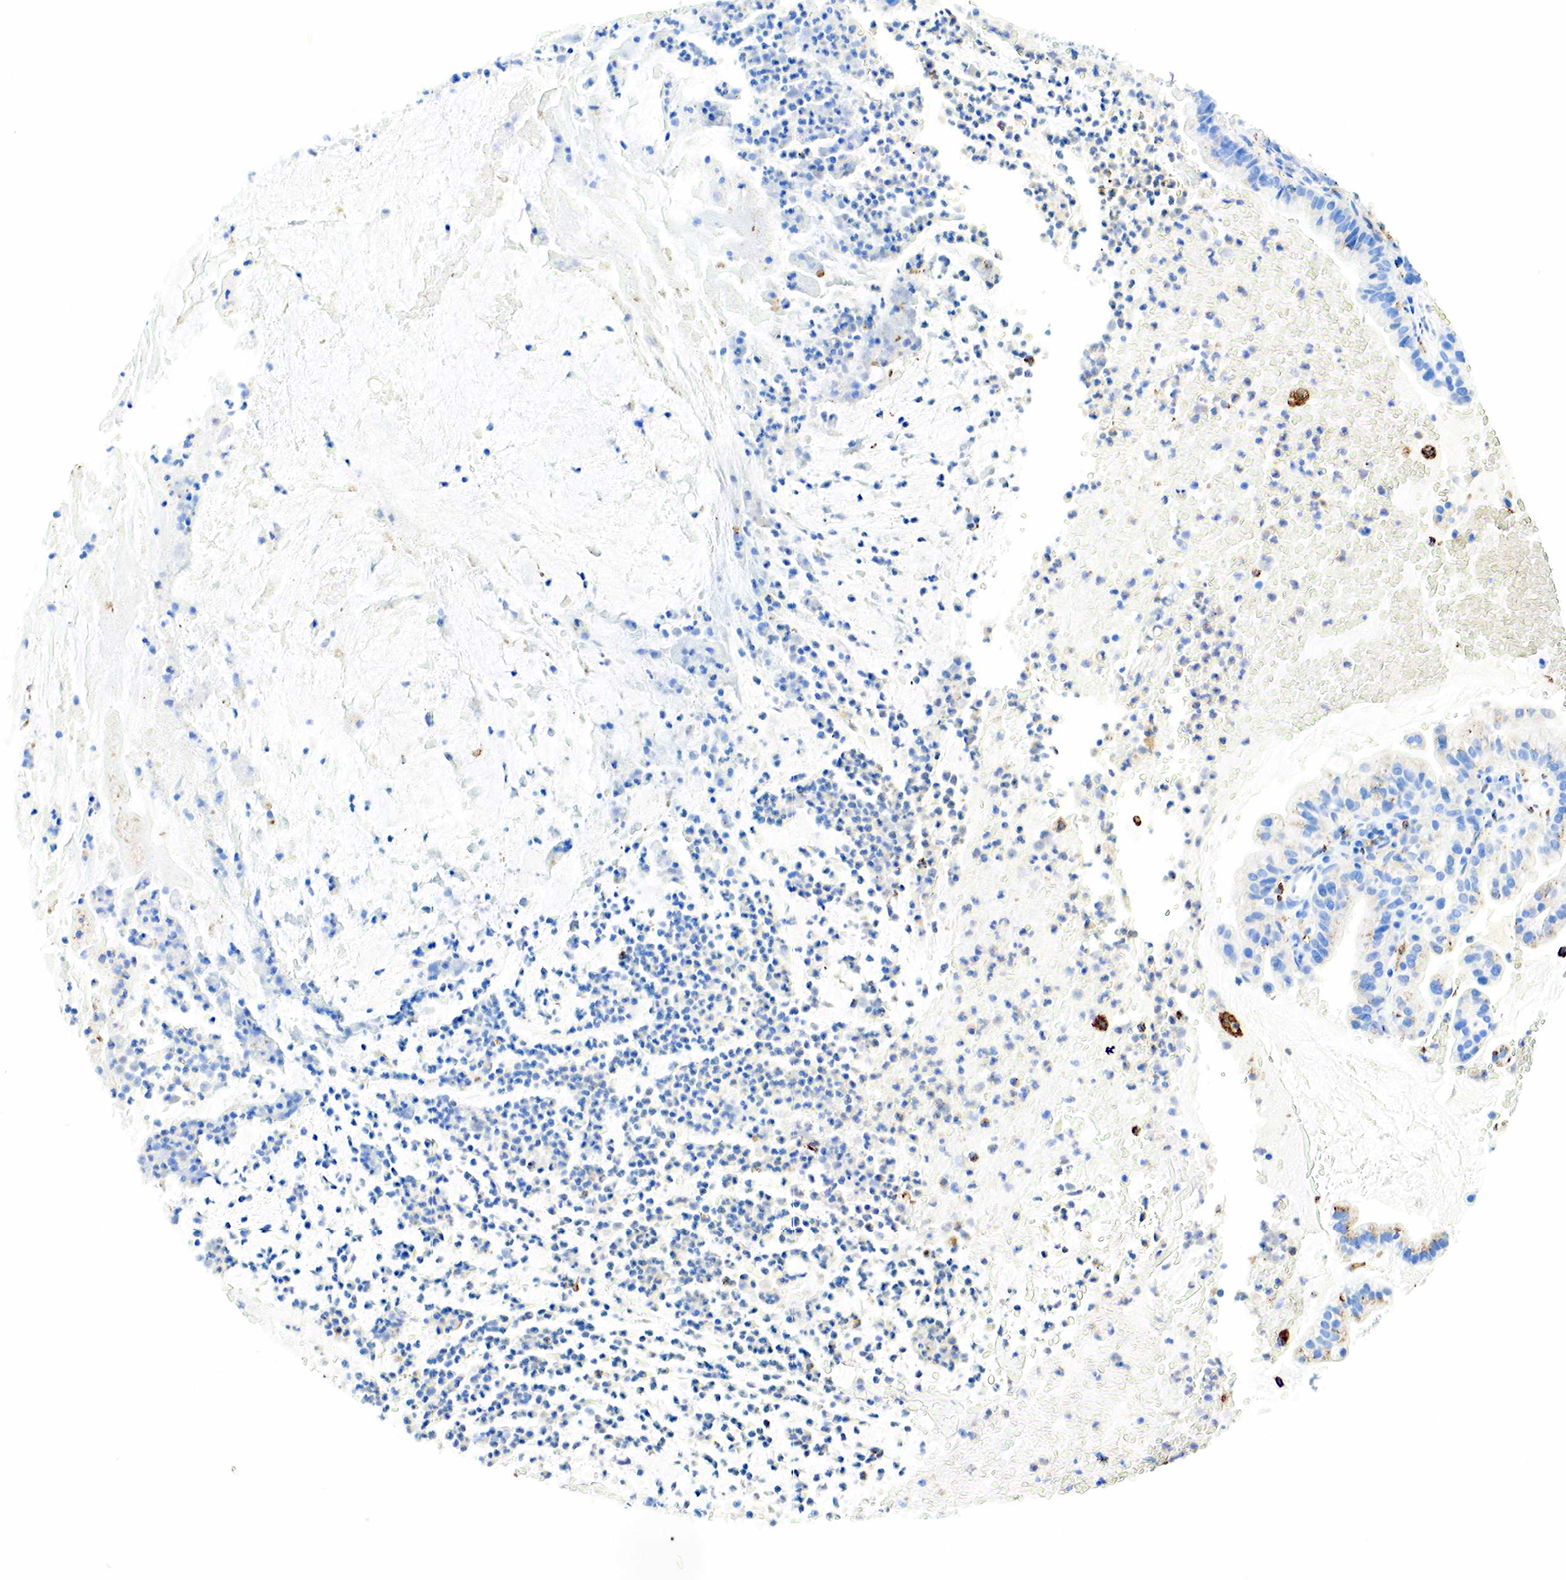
{"staining": {"intensity": "negative", "quantity": "none", "location": "none"}, "tissue": "cervical cancer", "cell_type": "Tumor cells", "image_type": "cancer", "snomed": [{"axis": "morphology", "description": "Adenocarcinoma, NOS"}, {"axis": "topography", "description": "Cervix"}], "caption": "Protein analysis of cervical adenocarcinoma exhibits no significant positivity in tumor cells.", "gene": "CD68", "patient": {"sex": "female", "age": 41}}